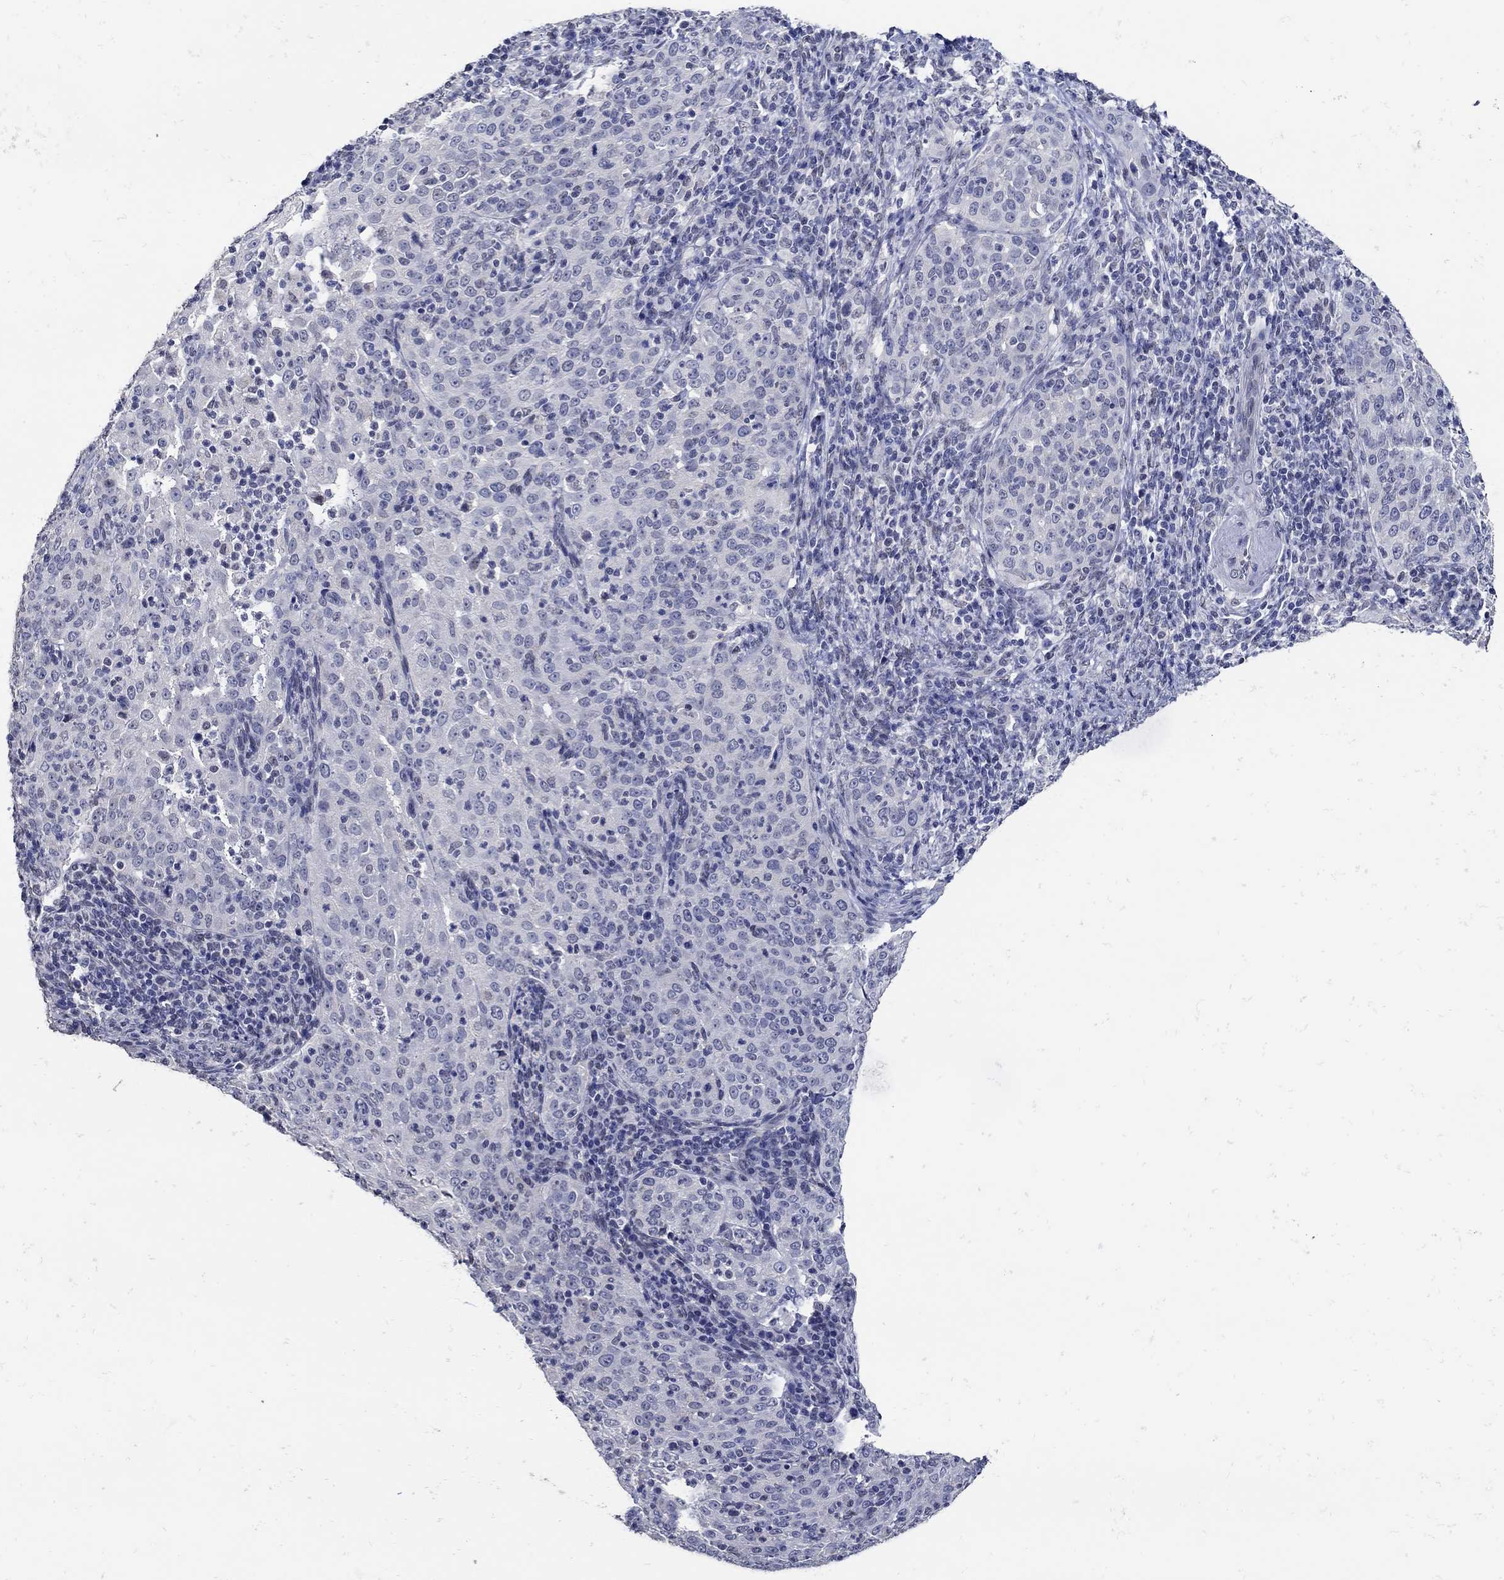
{"staining": {"intensity": "negative", "quantity": "none", "location": "none"}, "tissue": "cervical cancer", "cell_type": "Tumor cells", "image_type": "cancer", "snomed": [{"axis": "morphology", "description": "Squamous cell carcinoma, NOS"}, {"axis": "topography", "description": "Cervix"}], "caption": "Cervical cancer stained for a protein using immunohistochemistry (IHC) exhibits no positivity tumor cells.", "gene": "KCNN3", "patient": {"sex": "female", "age": 51}}